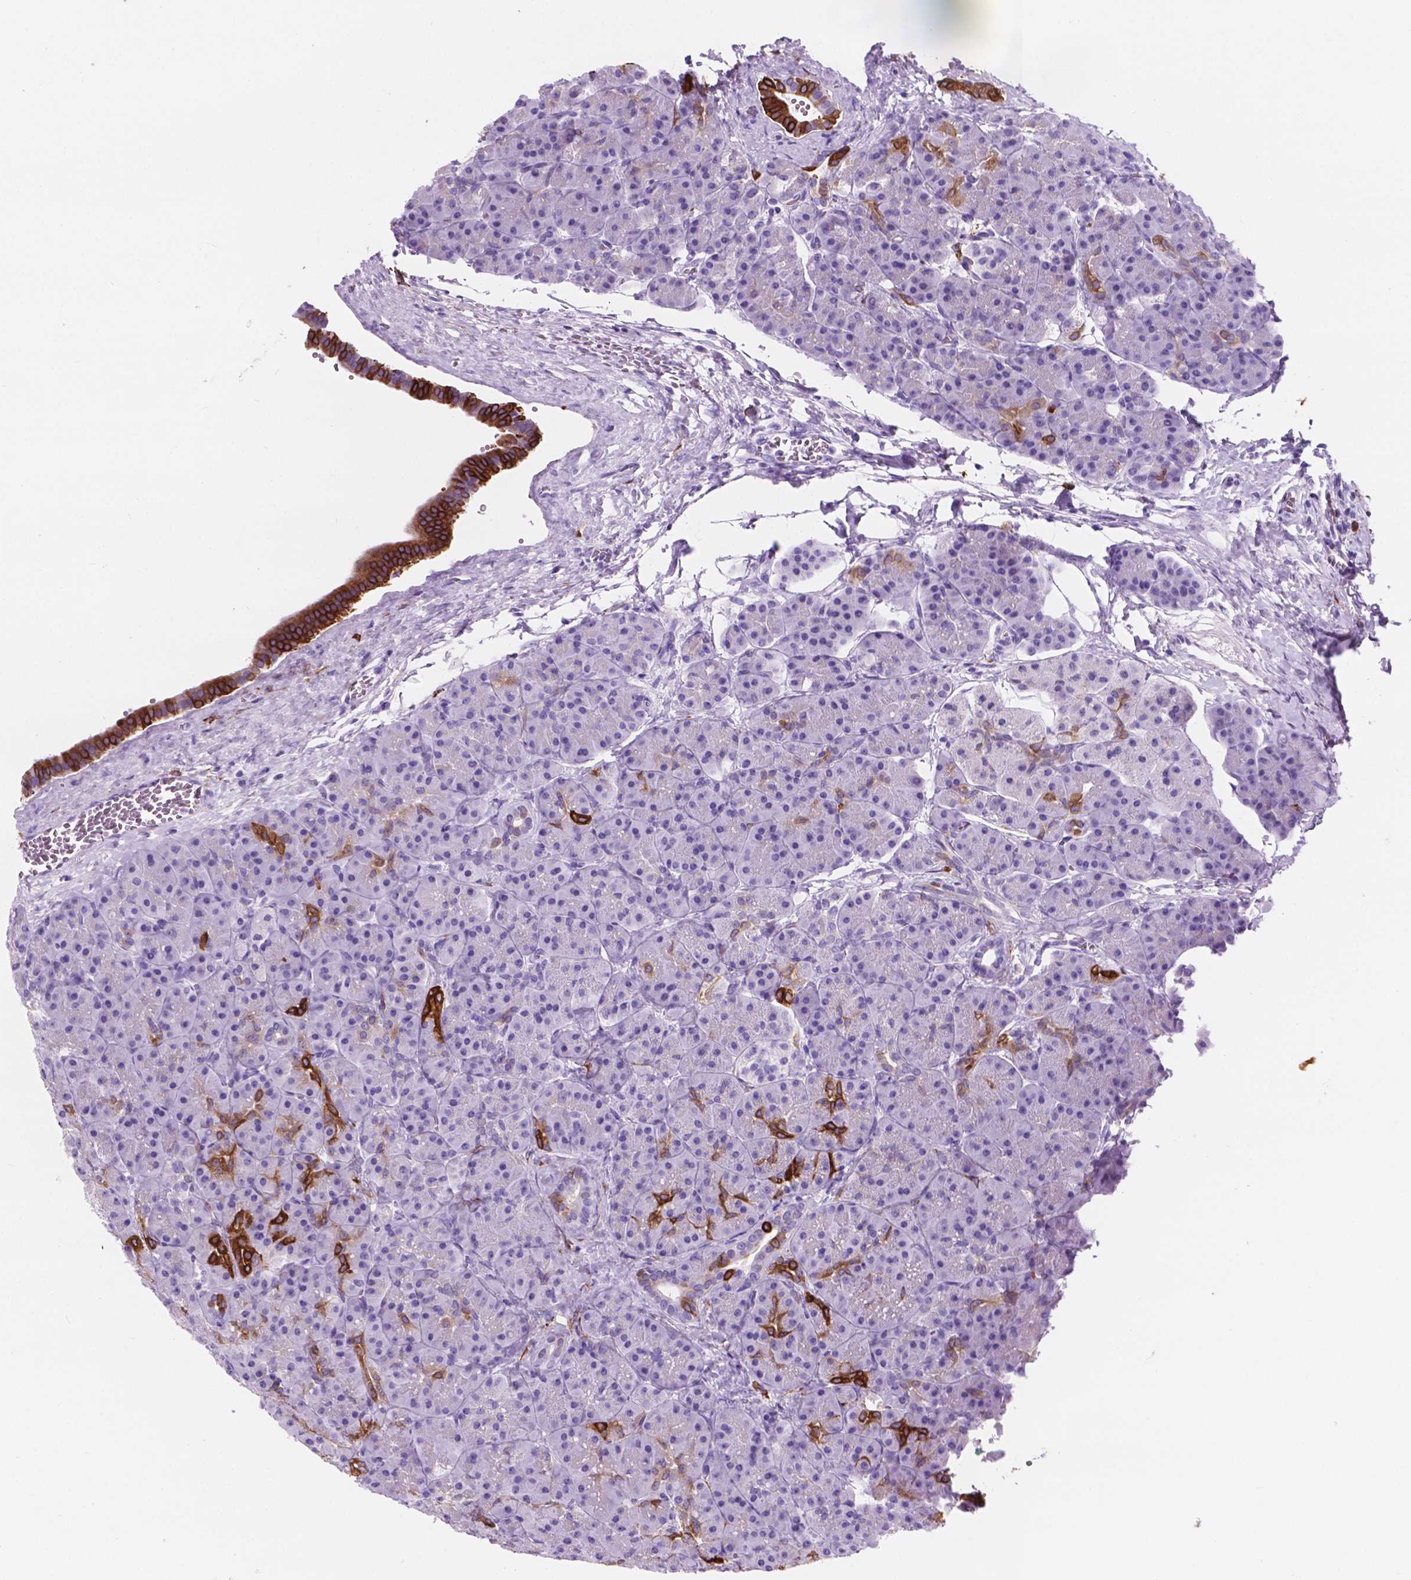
{"staining": {"intensity": "strong", "quantity": "<25%", "location": "cytoplasmic/membranous"}, "tissue": "pancreas", "cell_type": "Exocrine glandular cells", "image_type": "normal", "snomed": [{"axis": "morphology", "description": "Normal tissue, NOS"}, {"axis": "topography", "description": "Pancreas"}], "caption": "Immunohistochemical staining of benign pancreas shows <25% levels of strong cytoplasmic/membranous protein positivity in approximately <25% of exocrine glandular cells.", "gene": "MACF1", "patient": {"sex": "male", "age": 57}}